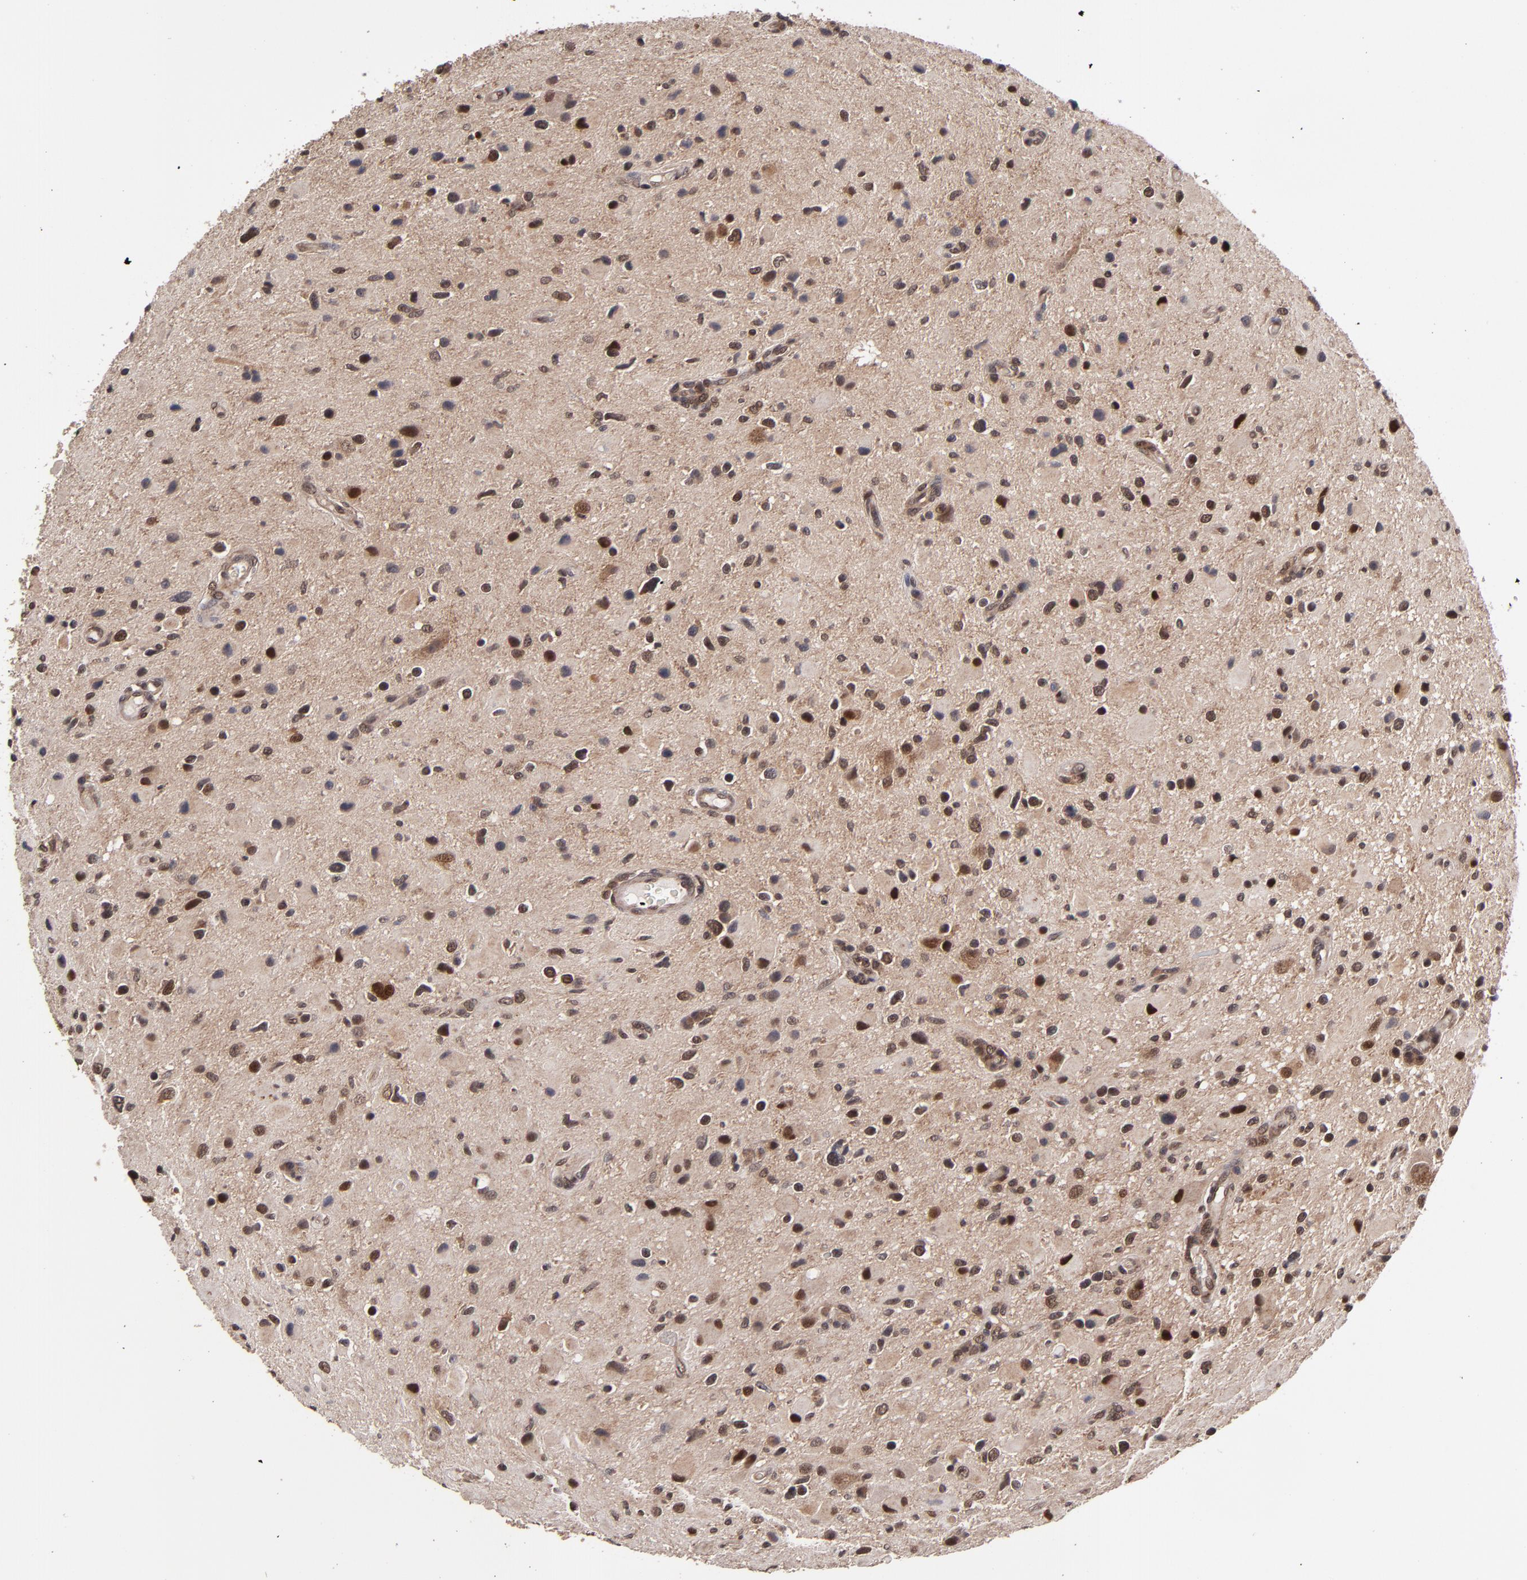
{"staining": {"intensity": "moderate", "quantity": "25%-75%", "location": "nuclear"}, "tissue": "glioma", "cell_type": "Tumor cells", "image_type": "cancer", "snomed": [{"axis": "morphology", "description": "Glioma, malignant, Low grade"}, {"axis": "topography", "description": "Brain"}], "caption": "Moderate nuclear protein expression is identified in approximately 25%-75% of tumor cells in glioma.", "gene": "CUL5", "patient": {"sex": "female", "age": 32}}